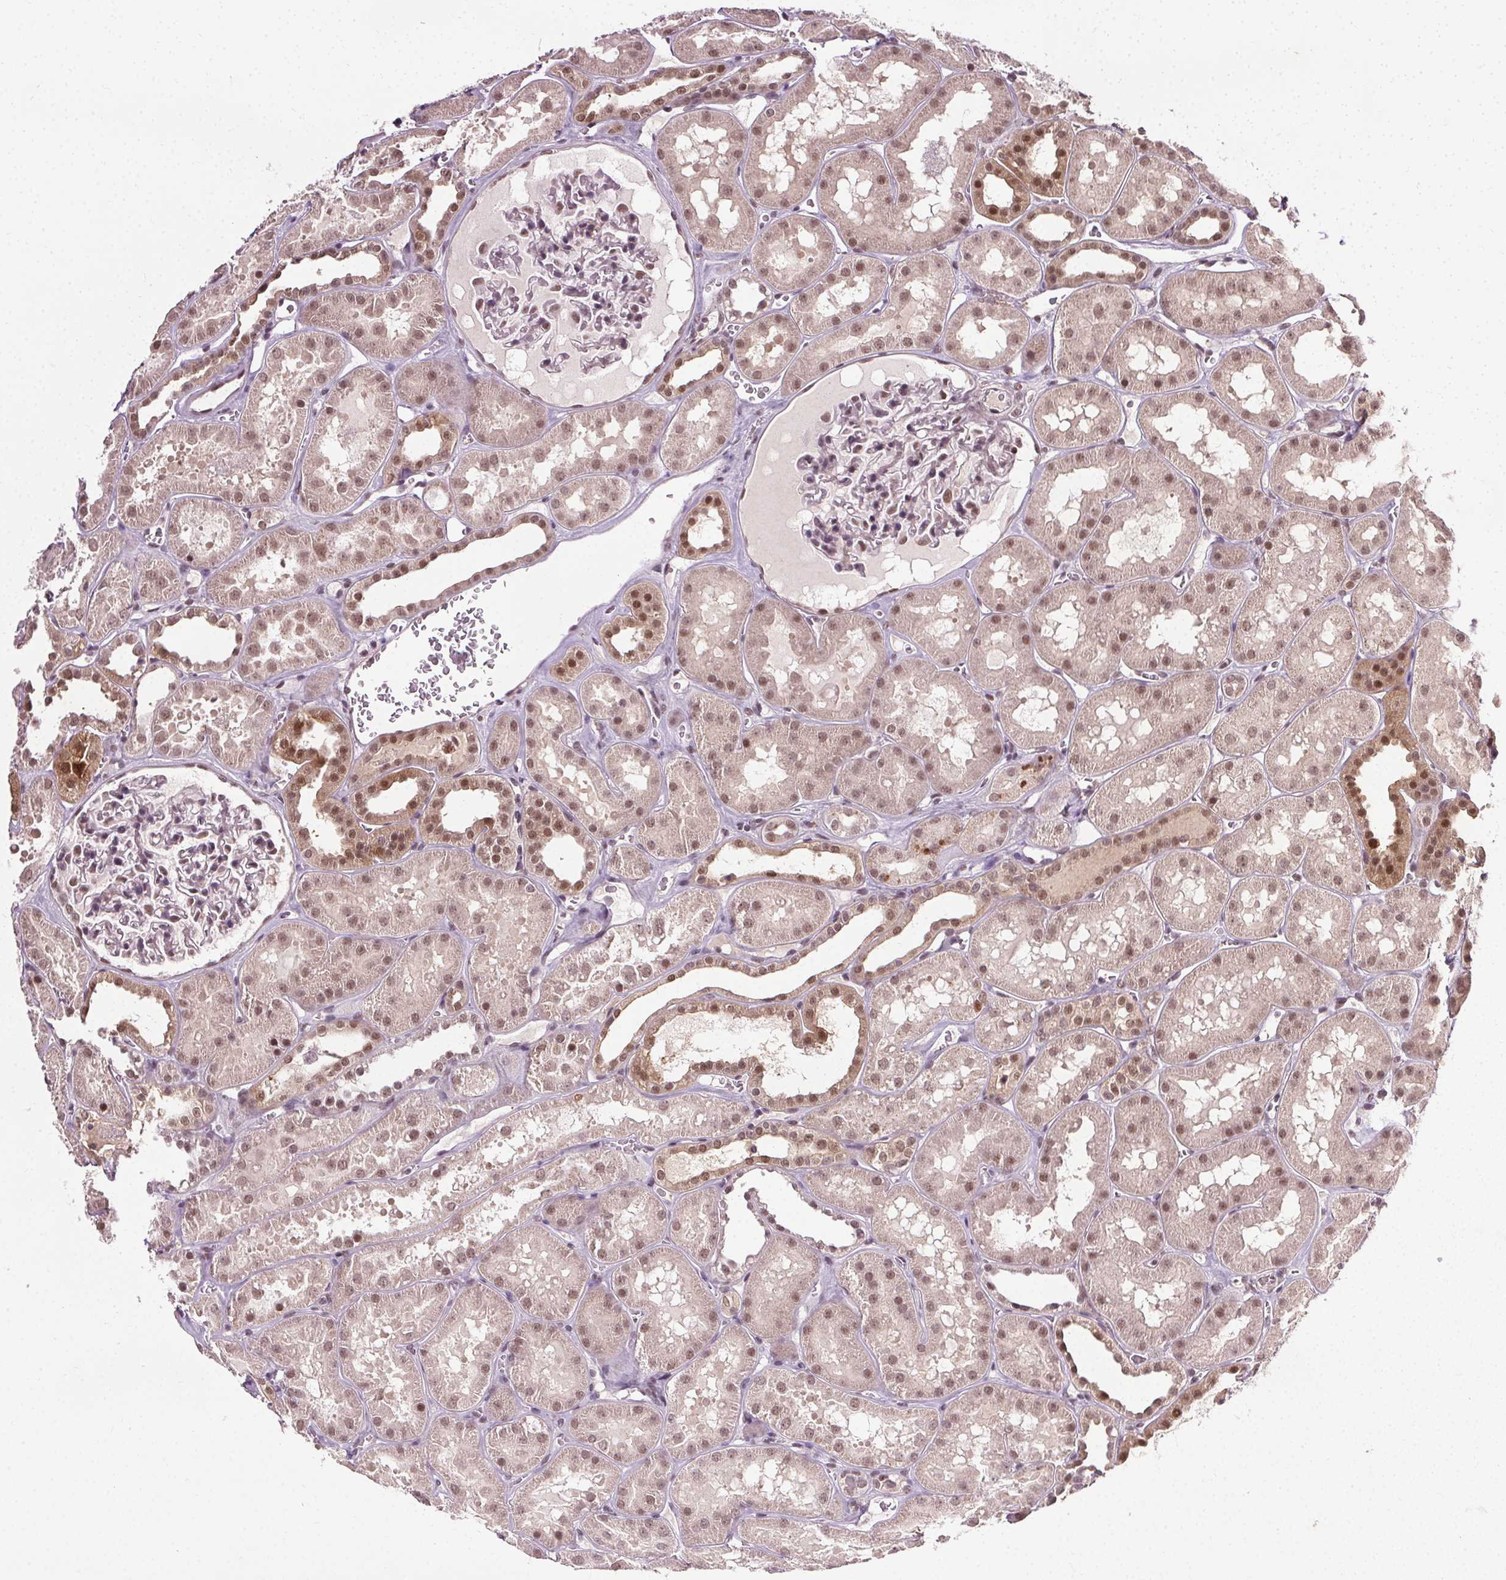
{"staining": {"intensity": "moderate", "quantity": "25%-75%", "location": "nuclear"}, "tissue": "kidney", "cell_type": "Cells in glomeruli", "image_type": "normal", "snomed": [{"axis": "morphology", "description": "Normal tissue, NOS"}, {"axis": "topography", "description": "Kidney"}], "caption": "Immunohistochemical staining of benign kidney demonstrates medium levels of moderate nuclear positivity in about 25%-75% of cells in glomeruli.", "gene": "MED6", "patient": {"sex": "female", "age": 41}}